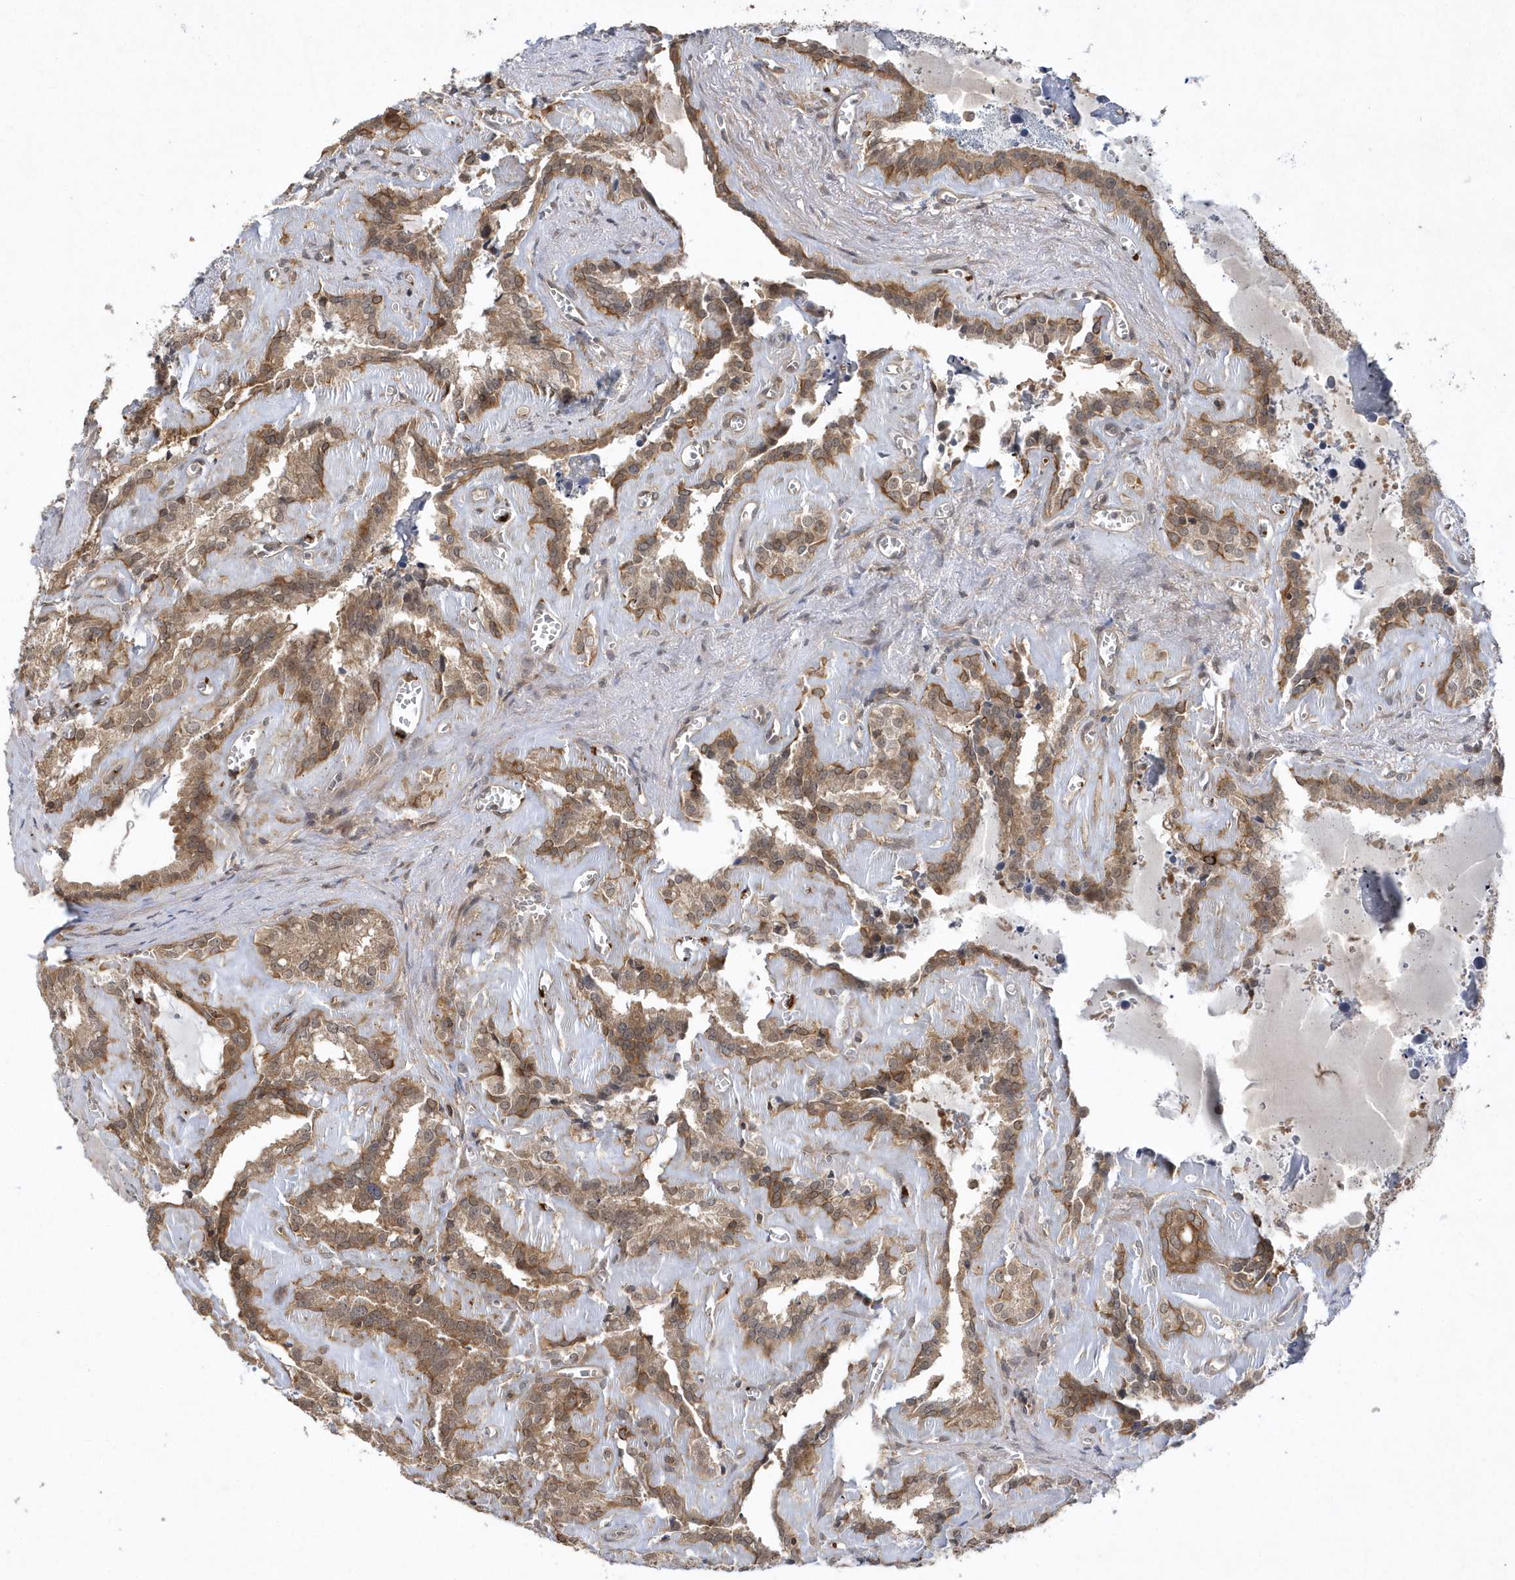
{"staining": {"intensity": "moderate", "quantity": ">75%", "location": "cytoplasmic/membranous"}, "tissue": "seminal vesicle", "cell_type": "Glandular cells", "image_type": "normal", "snomed": [{"axis": "morphology", "description": "Normal tissue, NOS"}, {"axis": "topography", "description": "Prostate"}, {"axis": "topography", "description": "Seminal veicle"}], "caption": "IHC photomicrograph of benign human seminal vesicle stained for a protein (brown), which exhibits medium levels of moderate cytoplasmic/membranous expression in approximately >75% of glandular cells.", "gene": "ACYP1", "patient": {"sex": "male", "age": 59}}